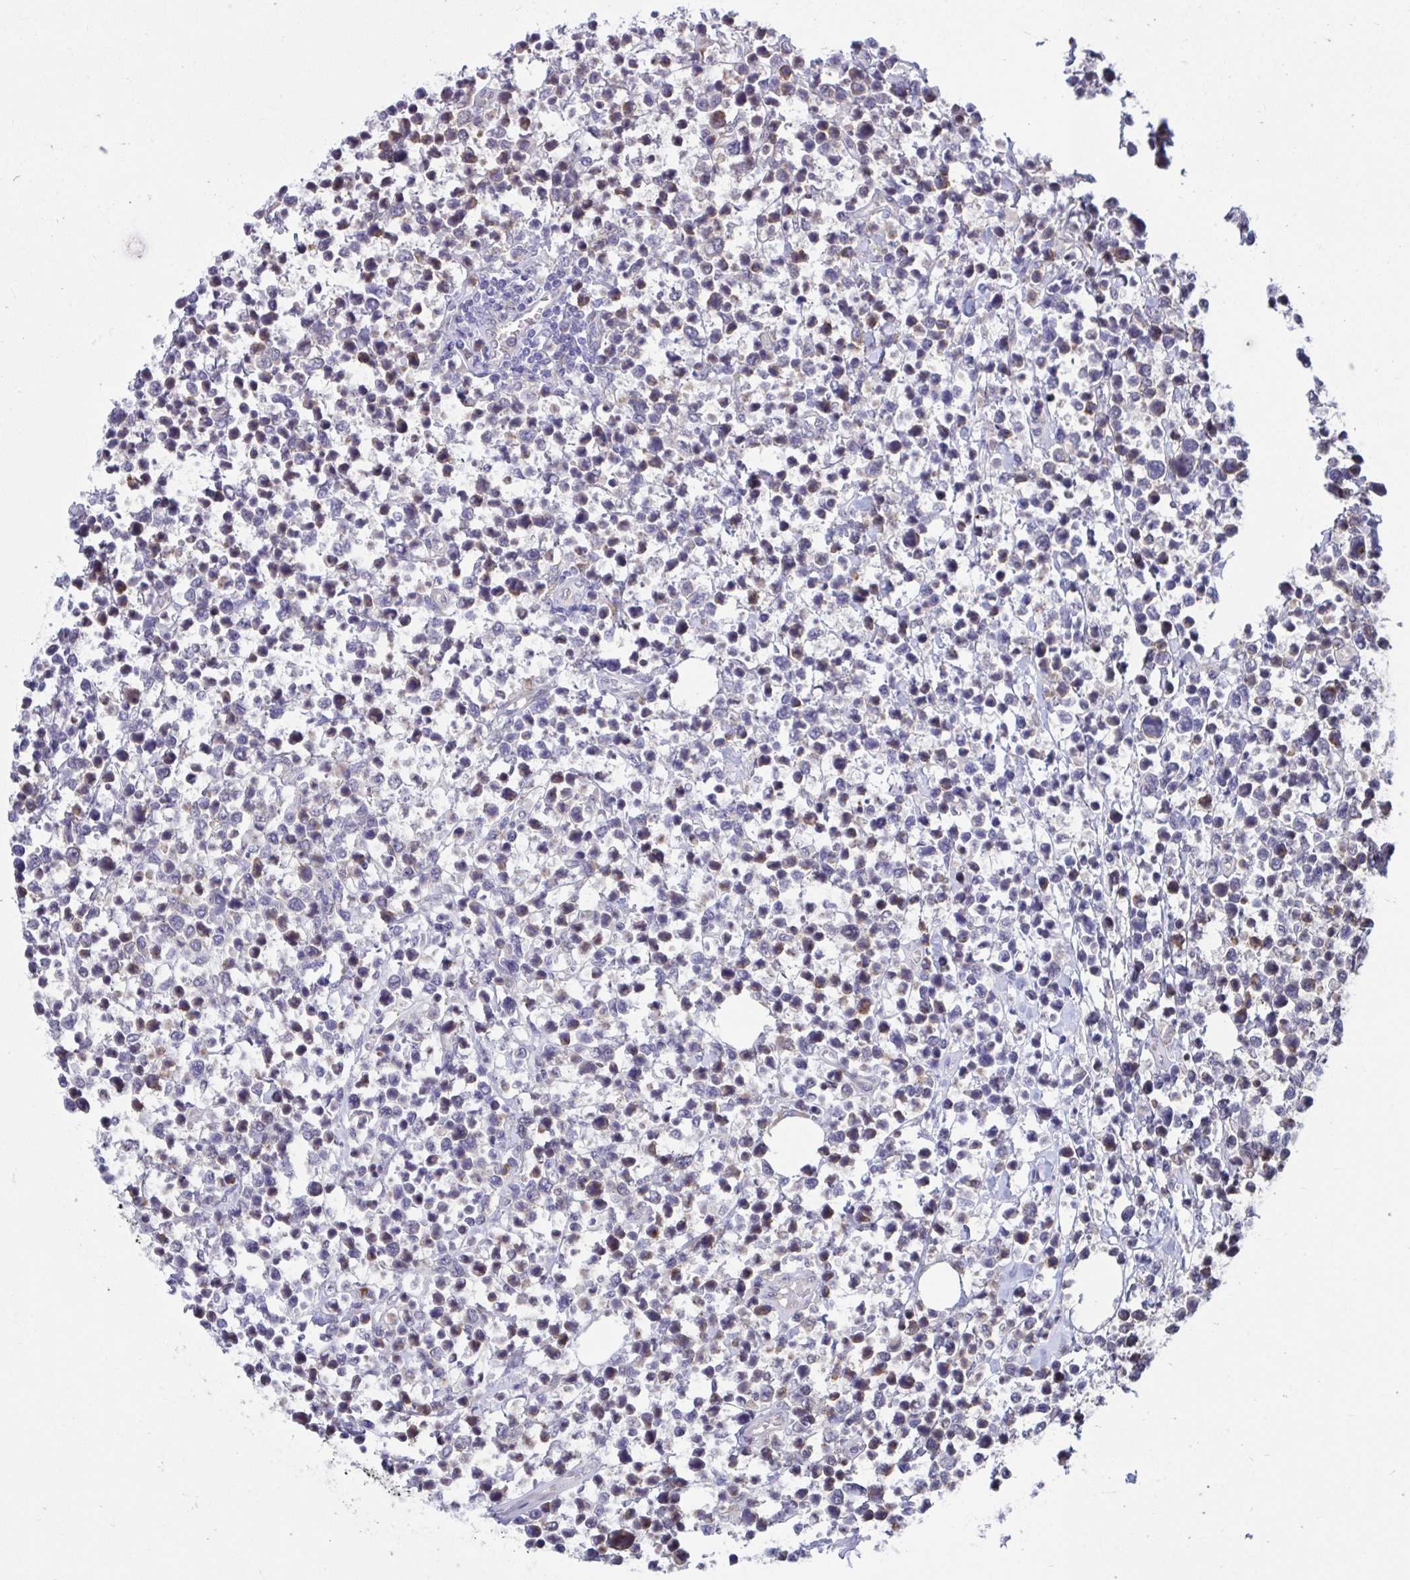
{"staining": {"intensity": "weak", "quantity": "25%-75%", "location": "cytoplasmic/membranous"}, "tissue": "lymphoma", "cell_type": "Tumor cells", "image_type": "cancer", "snomed": [{"axis": "morphology", "description": "Malignant lymphoma, non-Hodgkin's type, High grade"}, {"axis": "topography", "description": "Soft tissue"}], "caption": "A high-resolution micrograph shows immunohistochemistry (IHC) staining of high-grade malignant lymphoma, non-Hodgkin's type, which demonstrates weak cytoplasmic/membranous staining in approximately 25%-75% of tumor cells. (IHC, brightfield microscopy, high magnification).", "gene": "SELENON", "patient": {"sex": "female", "age": 56}}